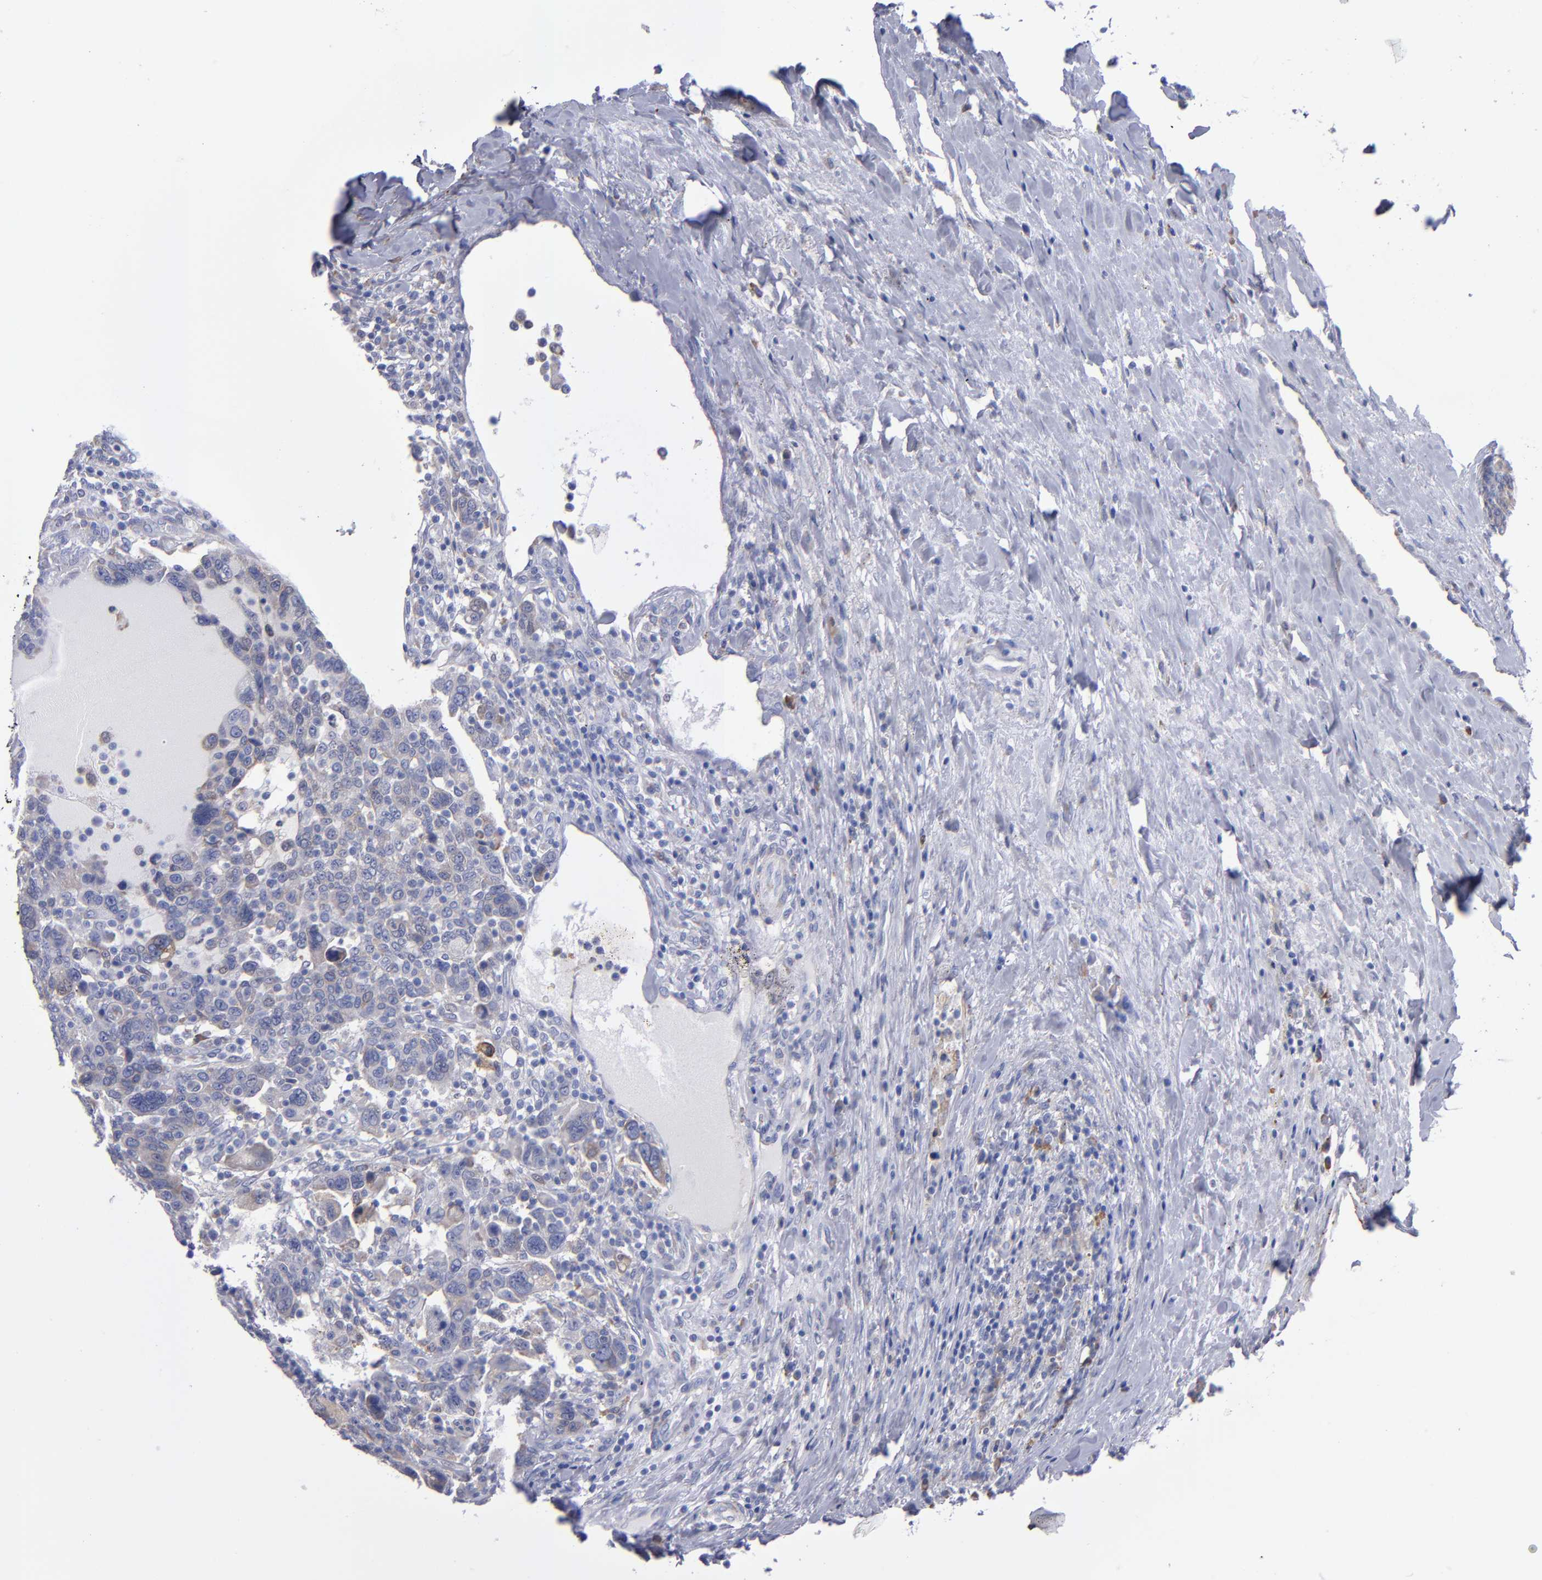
{"staining": {"intensity": "weak", "quantity": "25%-75%", "location": "cytoplasmic/membranous"}, "tissue": "breast cancer", "cell_type": "Tumor cells", "image_type": "cancer", "snomed": [{"axis": "morphology", "description": "Duct carcinoma"}, {"axis": "topography", "description": "Breast"}], "caption": "A high-resolution image shows immunohistochemistry (IHC) staining of breast intraductal carcinoma, which demonstrates weak cytoplasmic/membranous positivity in approximately 25%-75% of tumor cells.", "gene": "MFGE8", "patient": {"sex": "female", "age": 37}}